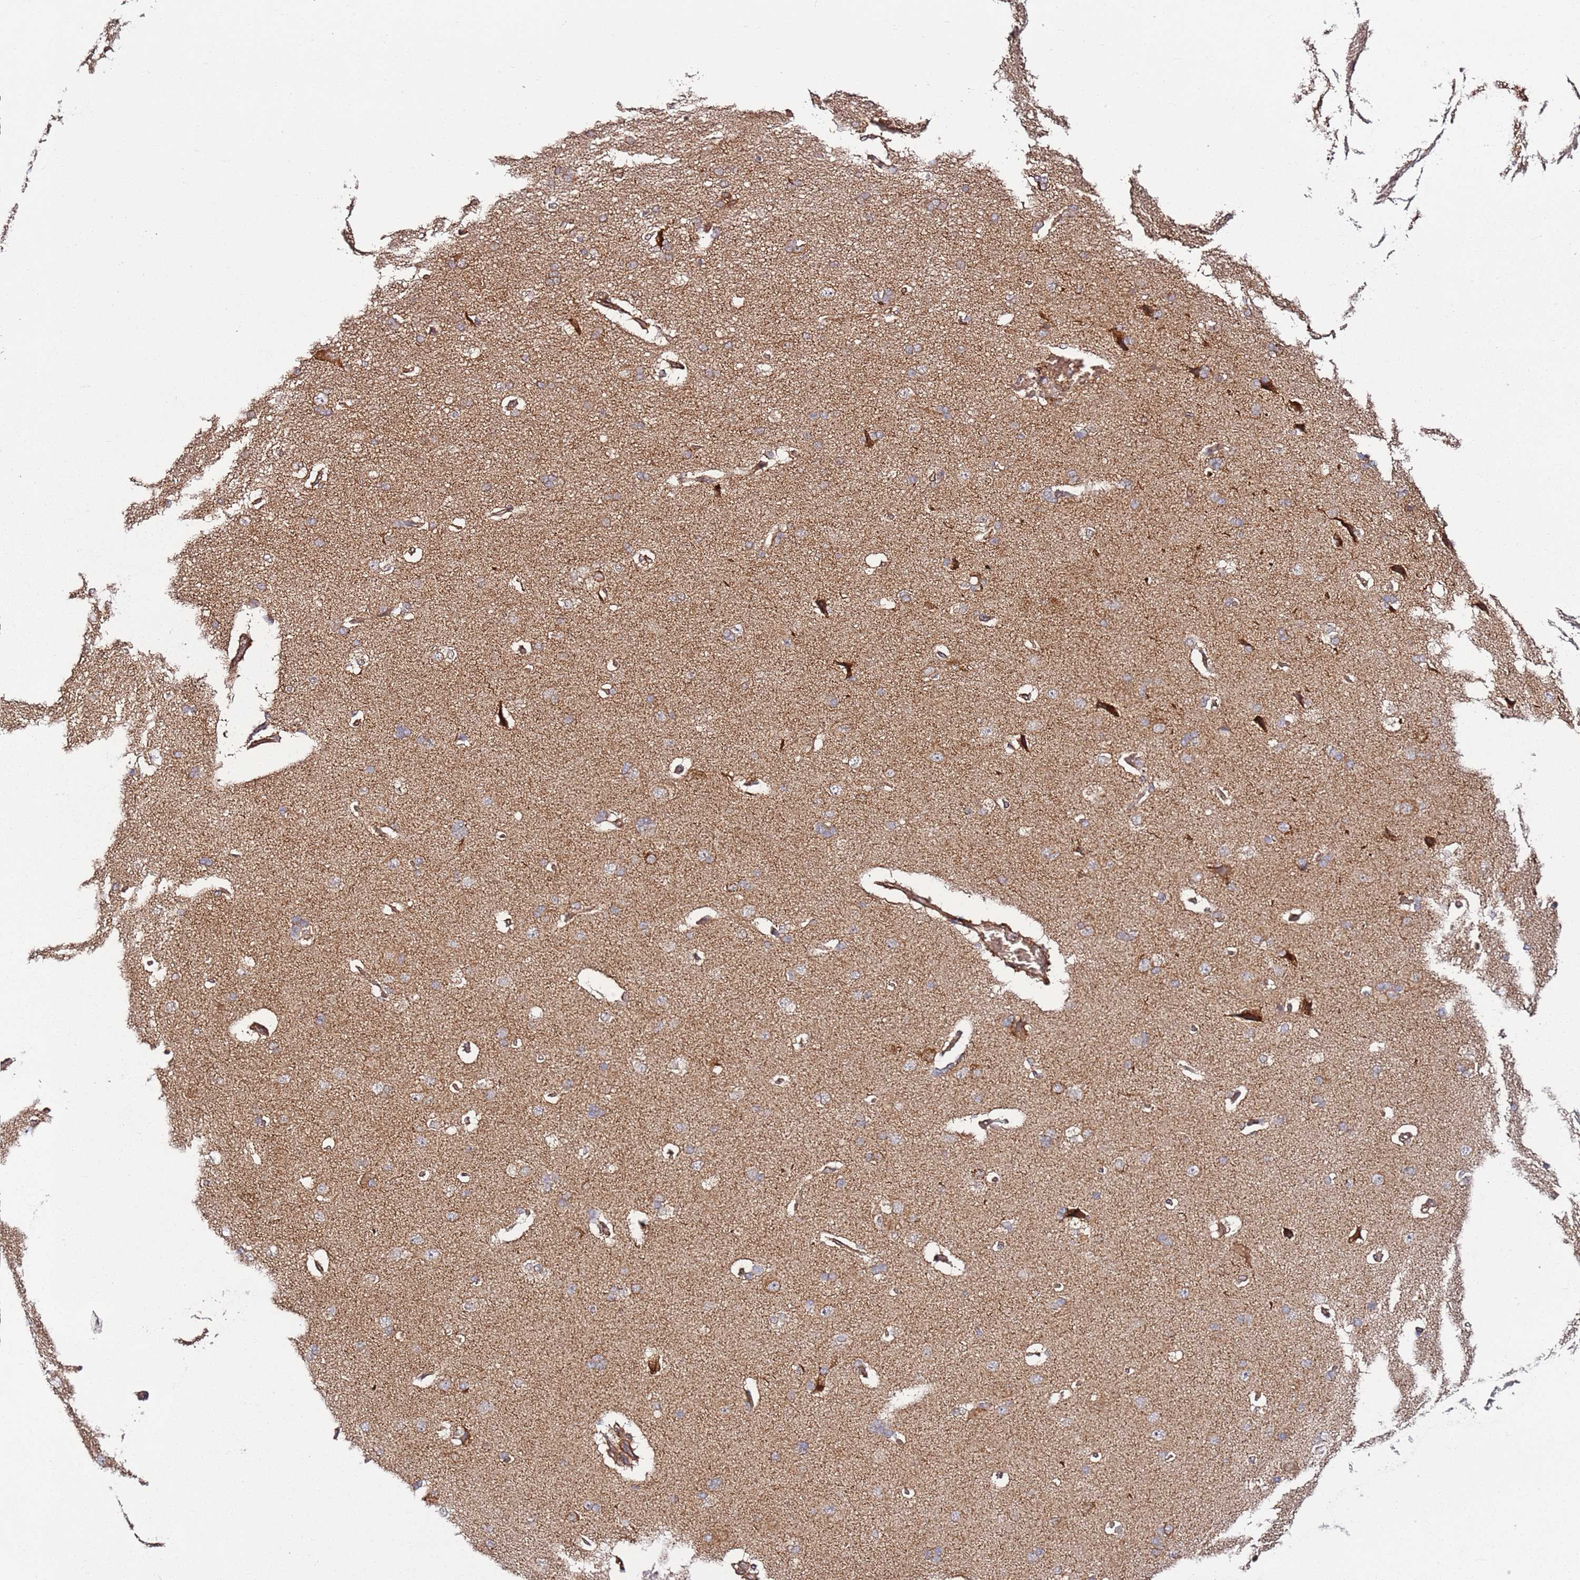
{"staining": {"intensity": "strong", "quantity": ">75%", "location": "cytoplasmic/membranous"}, "tissue": "cerebral cortex", "cell_type": "Endothelial cells", "image_type": "normal", "snomed": [{"axis": "morphology", "description": "Normal tissue, NOS"}, {"axis": "topography", "description": "Cerebral cortex"}], "caption": "IHC staining of normal cerebral cortex, which displays high levels of strong cytoplasmic/membranous positivity in about >75% of endothelial cells indicating strong cytoplasmic/membranous protein positivity. The staining was performed using DAB (brown) for protein detection and nuclei were counterstained in hematoxylin (blue).", "gene": "TM2D2", "patient": {"sex": "male", "age": 62}}